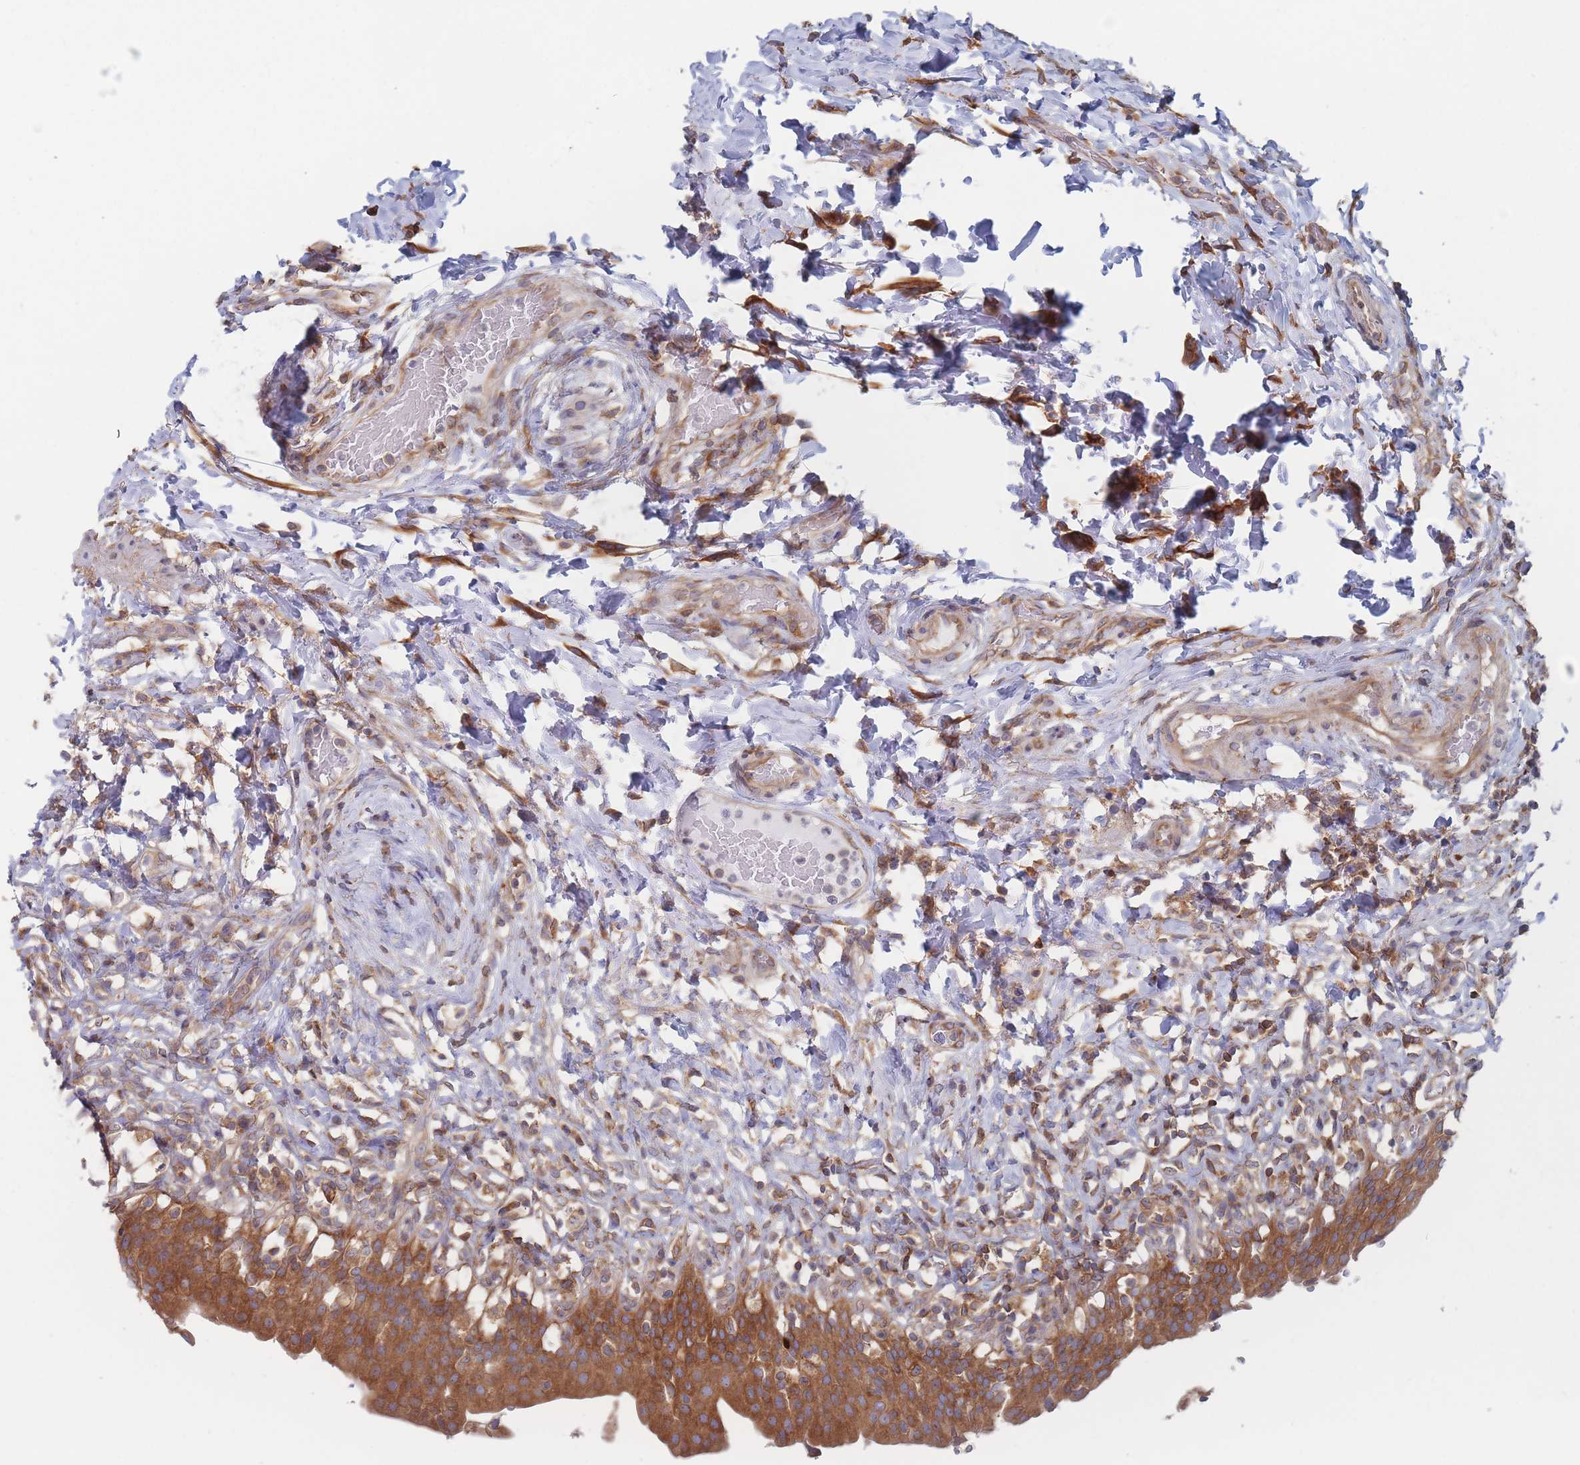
{"staining": {"intensity": "strong", "quantity": ">75%", "location": "cytoplasmic/membranous"}, "tissue": "urinary bladder", "cell_type": "Urothelial cells", "image_type": "normal", "snomed": [{"axis": "morphology", "description": "Normal tissue, NOS"}, {"axis": "morphology", "description": "Inflammation, NOS"}, {"axis": "topography", "description": "Urinary bladder"}], "caption": "This image demonstrates unremarkable urinary bladder stained with immunohistochemistry to label a protein in brown. The cytoplasmic/membranous of urothelial cells show strong positivity for the protein. Nuclei are counter-stained blue.", "gene": "KDSR", "patient": {"sex": "male", "age": 64}}